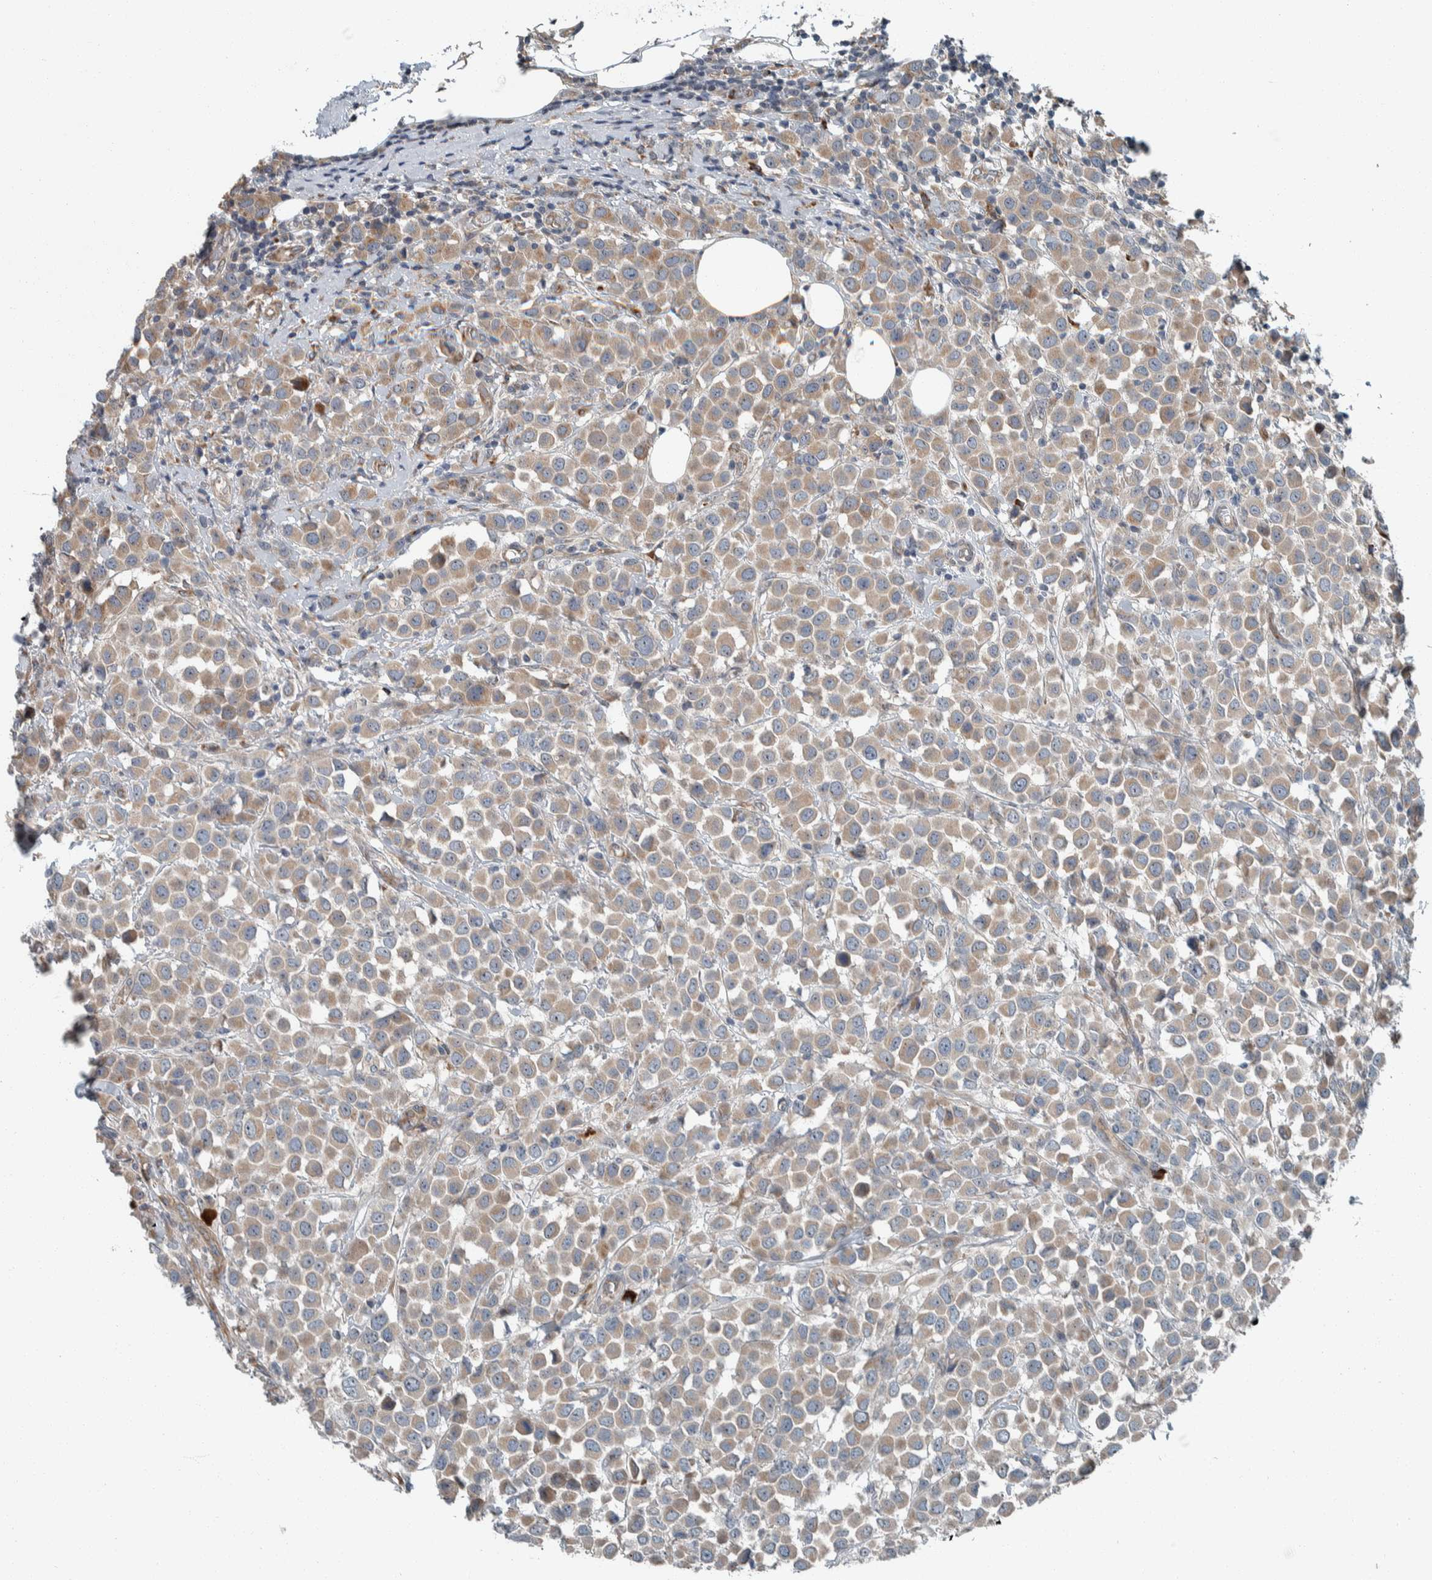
{"staining": {"intensity": "weak", "quantity": "25%-75%", "location": "cytoplasmic/membranous"}, "tissue": "breast cancer", "cell_type": "Tumor cells", "image_type": "cancer", "snomed": [{"axis": "morphology", "description": "Duct carcinoma"}, {"axis": "topography", "description": "Breast"}], "caption": "A brown stain labels weak cytoplasmic/membranous staining of a protein in breast cancer (intraductal carcinoma) tumor cells.", "gene": "USP25", "patient": {"sex": "female", "age": 61}}